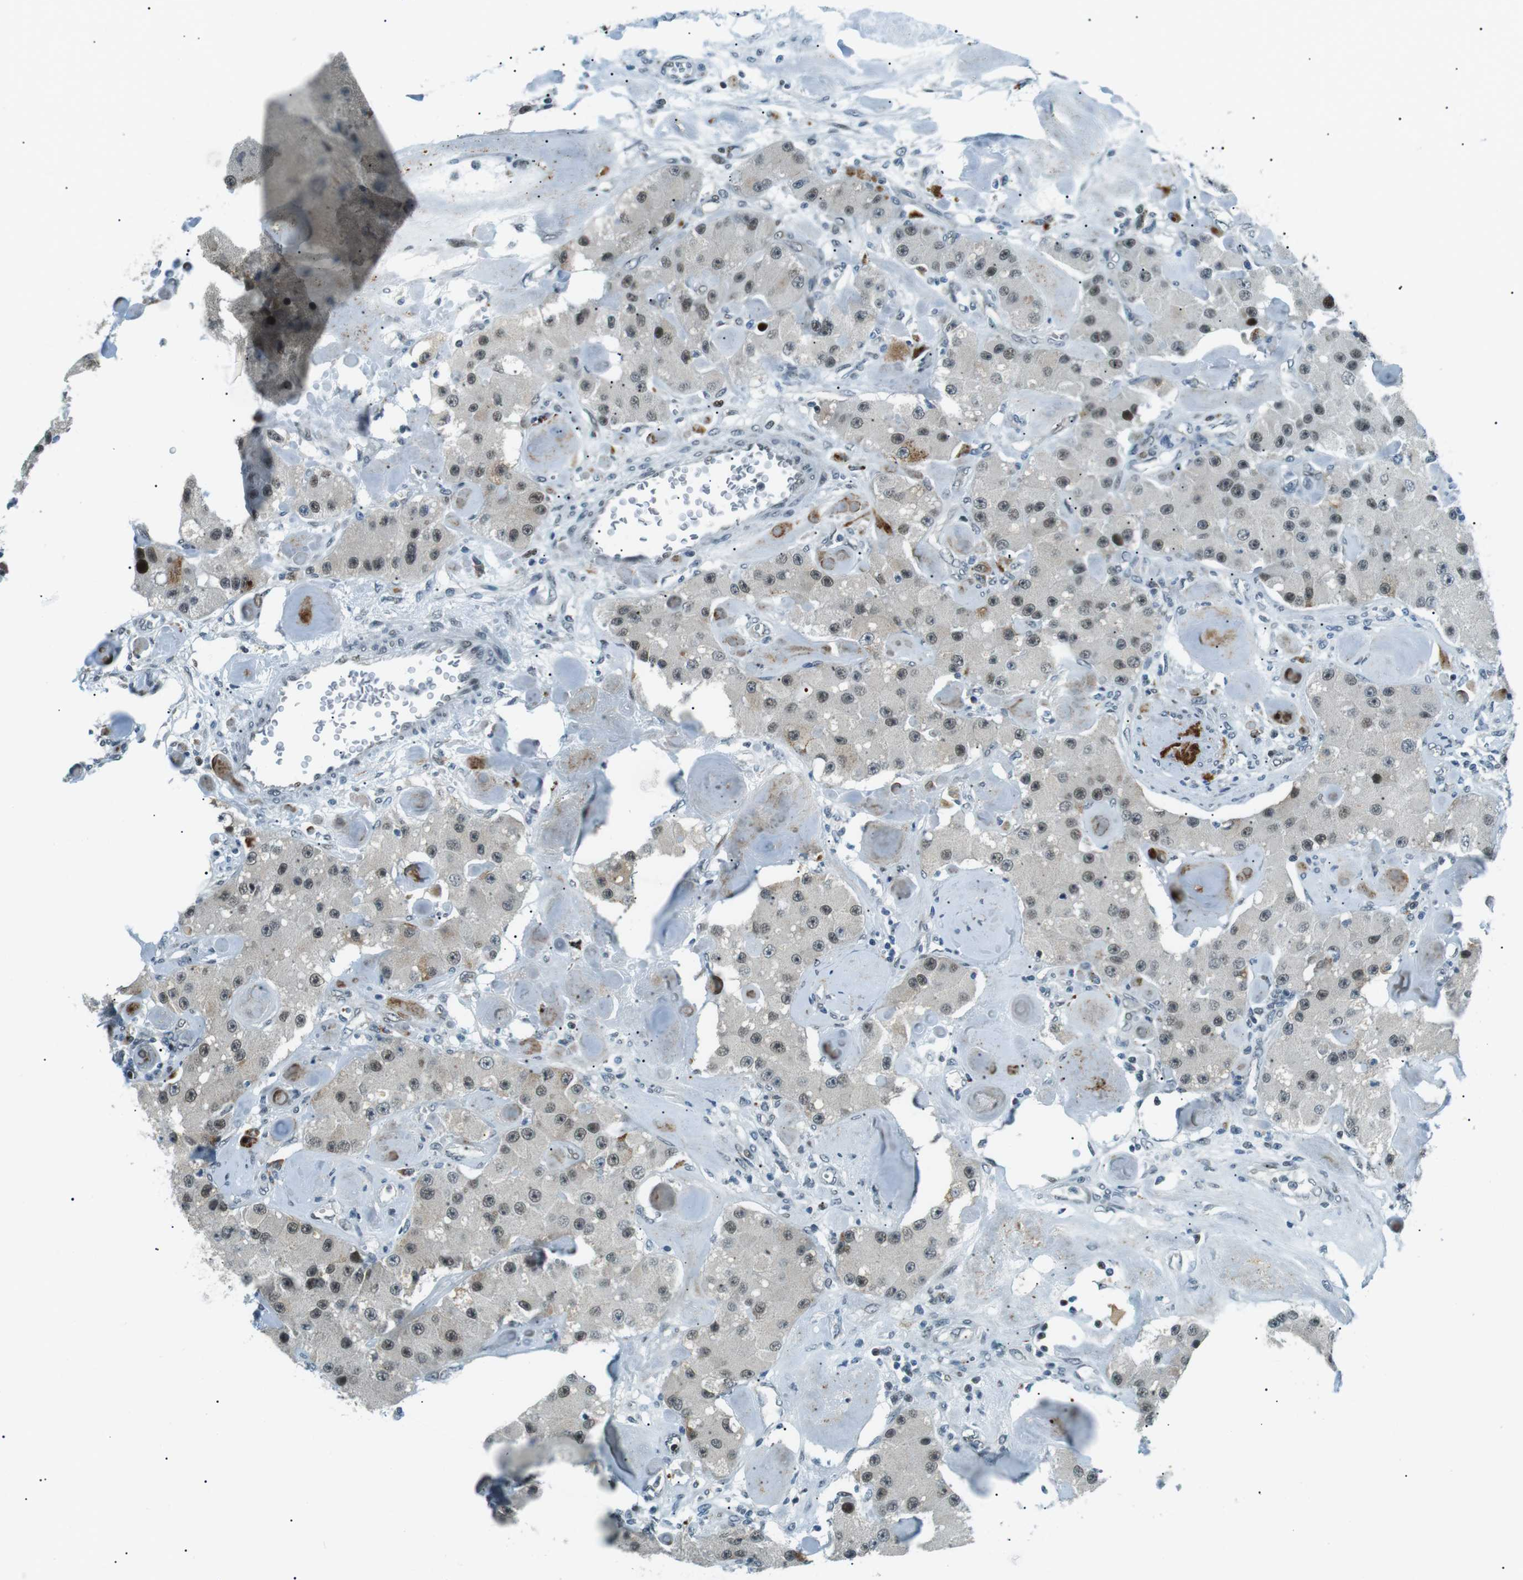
{"staining": {"intensity": "moderate", "quantity": "25%-75%", "location": "nuclear"}, "tissue": "carcinoid", "cell_type": "Tumor cells", "image_type": "cancer", "snomed": [{"axis": "morphology", "description": "Carcinoid, malignant, NOS"}, {"axis": "topography", "description": "Pancreas"}], "caption": "About 25%-75% of tumor cells in human carcinoid show moderate nuclear protein positivity as visualized by brown immunohistochemical staining.", "gene": "PJA1", "patient": {"sex": "male", "age": 41}}